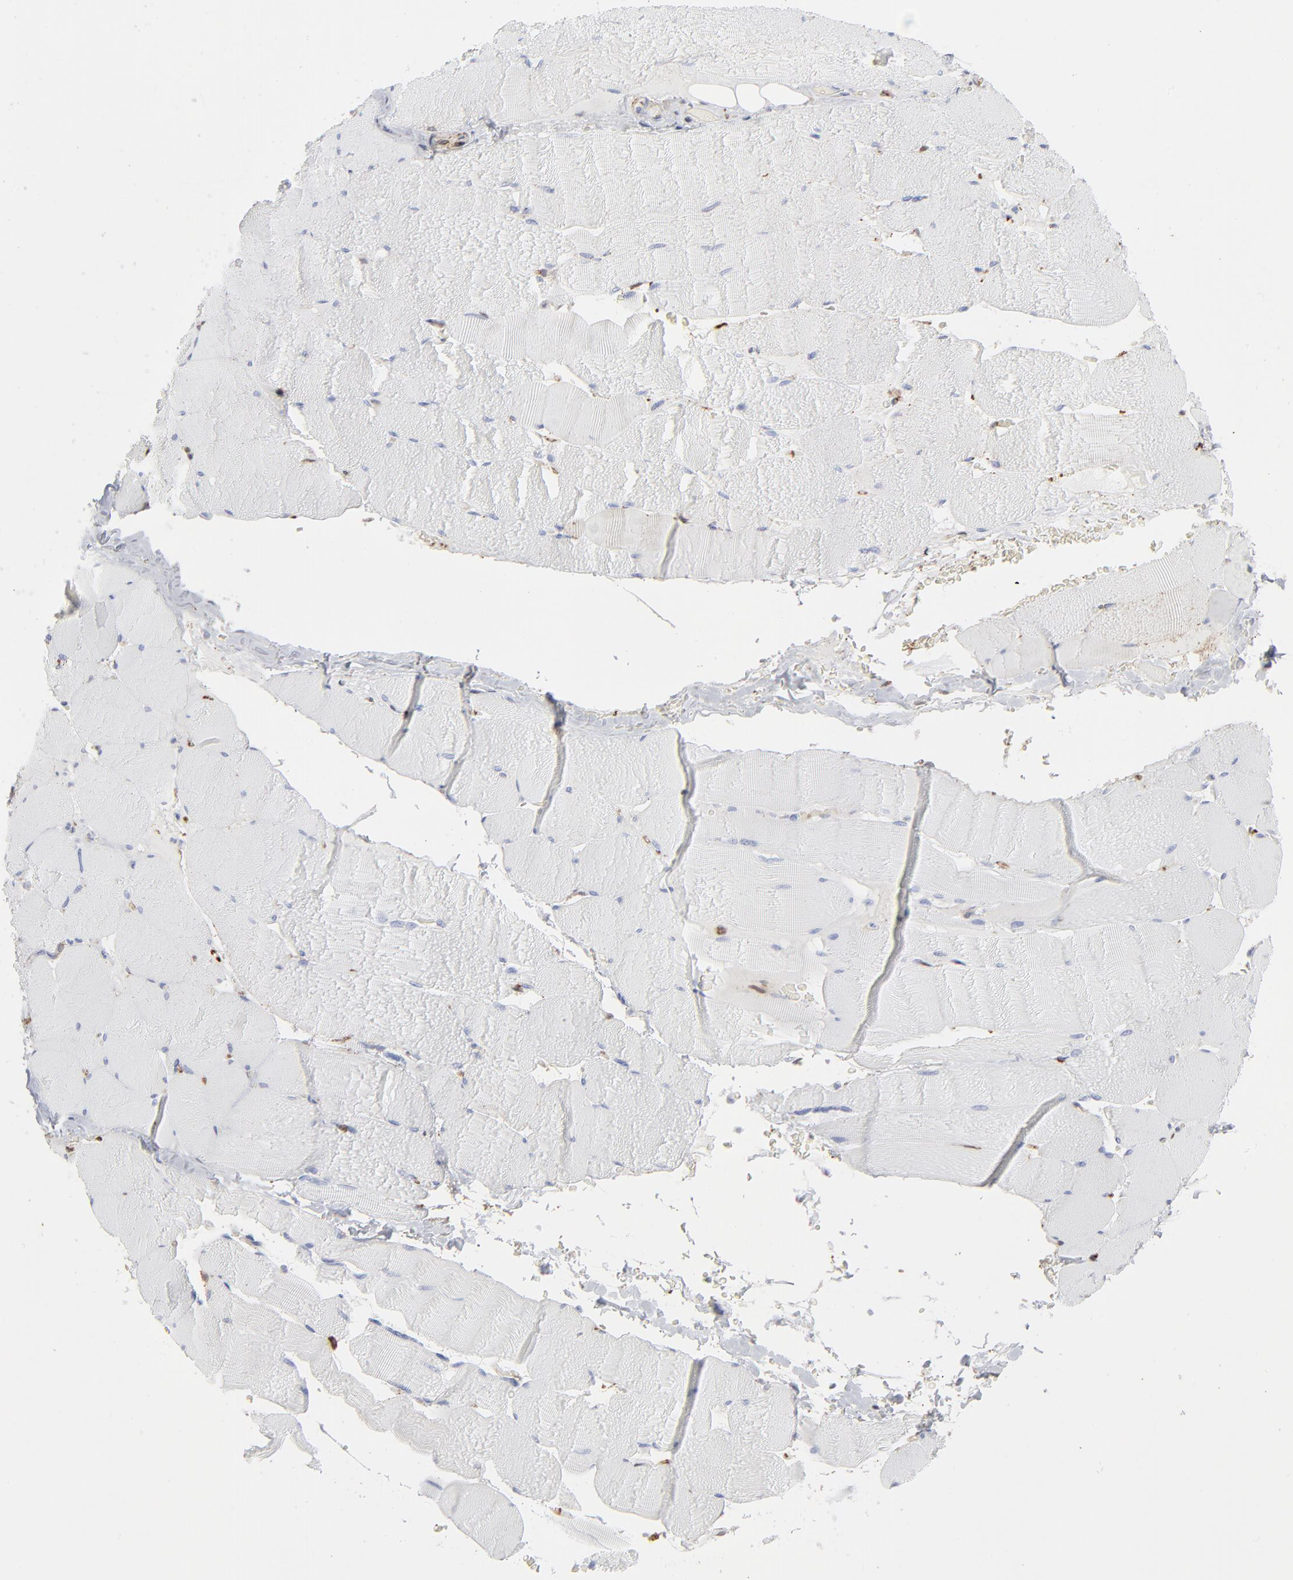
{"staining": {"intensity": "negative", "quantity": "none", "location": "none"}, "tissue": "skeletal muscle", "cell_type": "Myocytes", "image_type": "normal", "snomed": [{"axis": "morphology", "description": "Normal tissue, NOS"}, {"axis": "topography", "description": "Skeletal muscle"}], "caption": "An IHC image of benign skeletal muscle is shown. There is no staining in myocytes of skeletal muscle.", "gene": "ANXA5", "patient": {"sex": "male", "age": 62}}